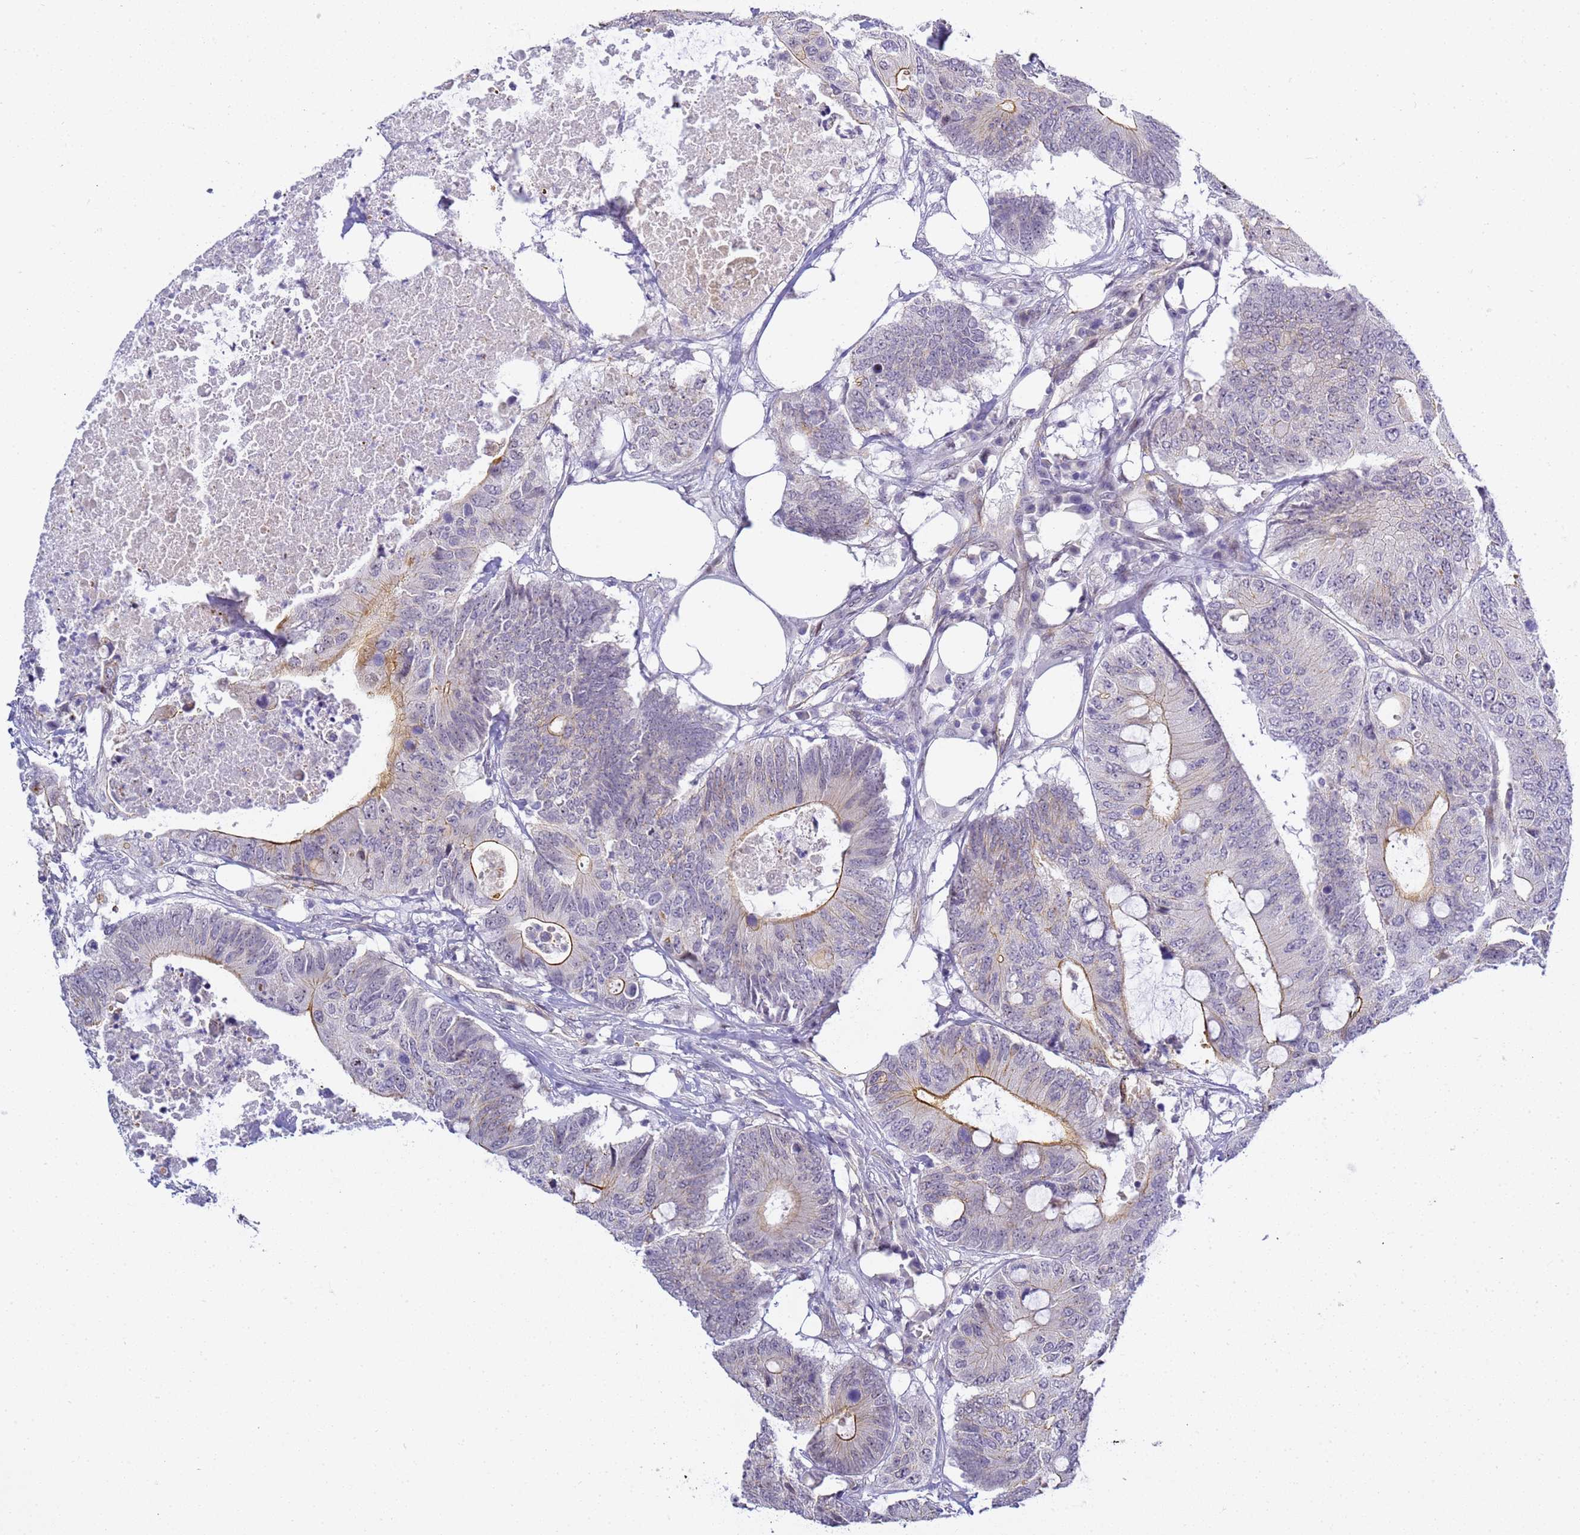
{"staining": {"intensity": "moderate", "quantity": "<25%", "location": "cytoplasmic/membranous"}, "tissue": "colorectal cancer", "cell_type": "Tumor cells", "image_type": "cancer", "snomed": [{"axis": "morphology", "description": "Adenocarcinoma, NOS"}, {"axis": "topography", "description": "Colon"}], "caption": "Brown immunohistochemical staining in colorectal cancer (adenocarcinoma) displays moderate cytoplasmic/membranous expression in approximately <25% of tumor cells.", "gene": "GON4L", "patient": {"sex": "male", "age": 71}}